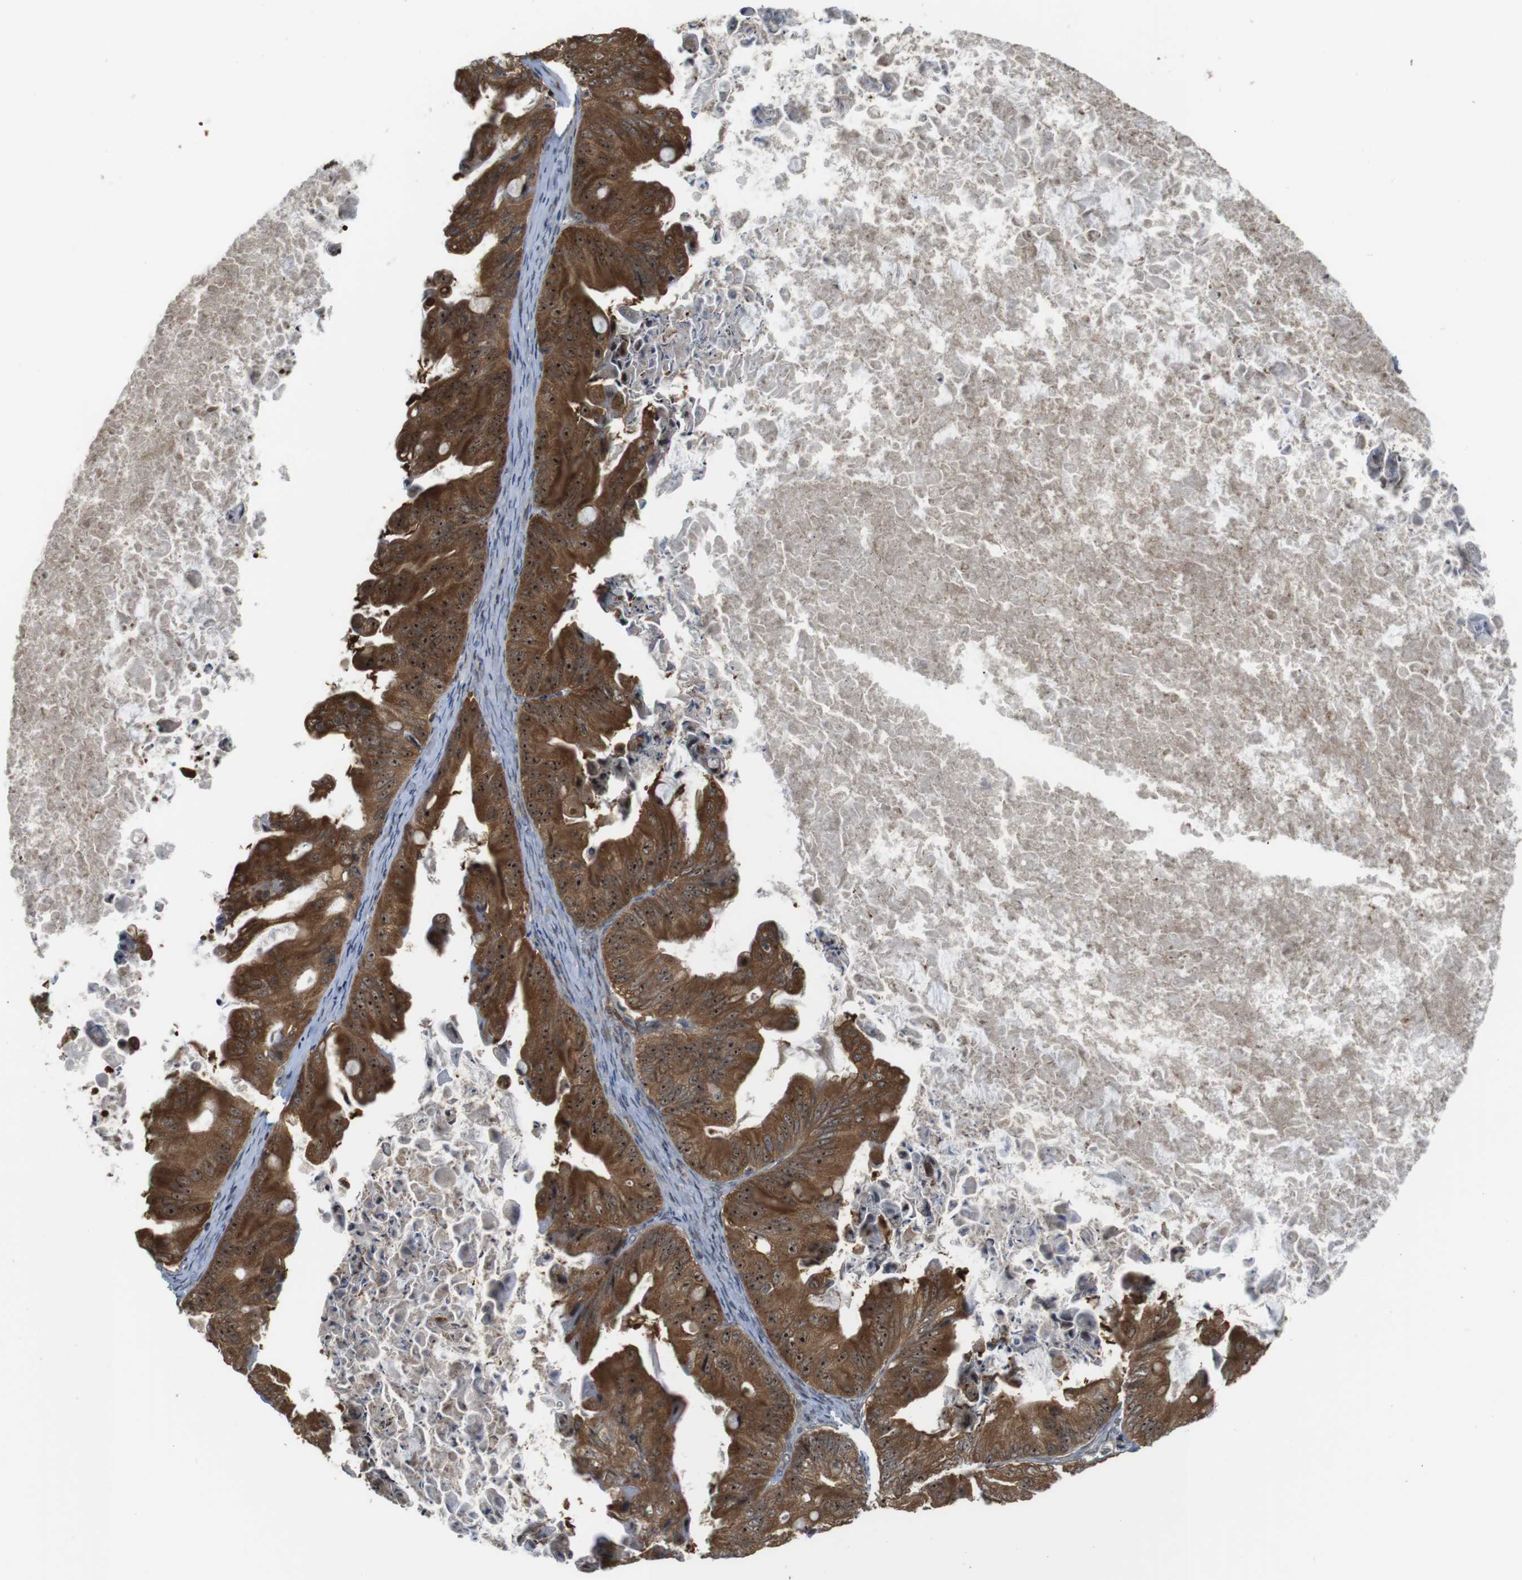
{"staining": {"intensity": "strong", "quantity": ">75%", "location": "cytoplasmic/membranous,nuclear"}, "tissue": "ovarian cancer", "cell_type": "Tumor cells", "image_type": "cancer", "snomed": [{"axis": "morphology", "description": "Cystadenocarcinoma, mucinous, NOS"}, {"axis": "topography", "description": "Ovary"}], "caption": "The image reveals staining of ovarian cancer, revealing strong cytoplasmic/membranous and nuclear protein positivity (brown color) within tumor cells.", "gene": "CC2D1A", "patient": {"sex": "female", "age": 37}}